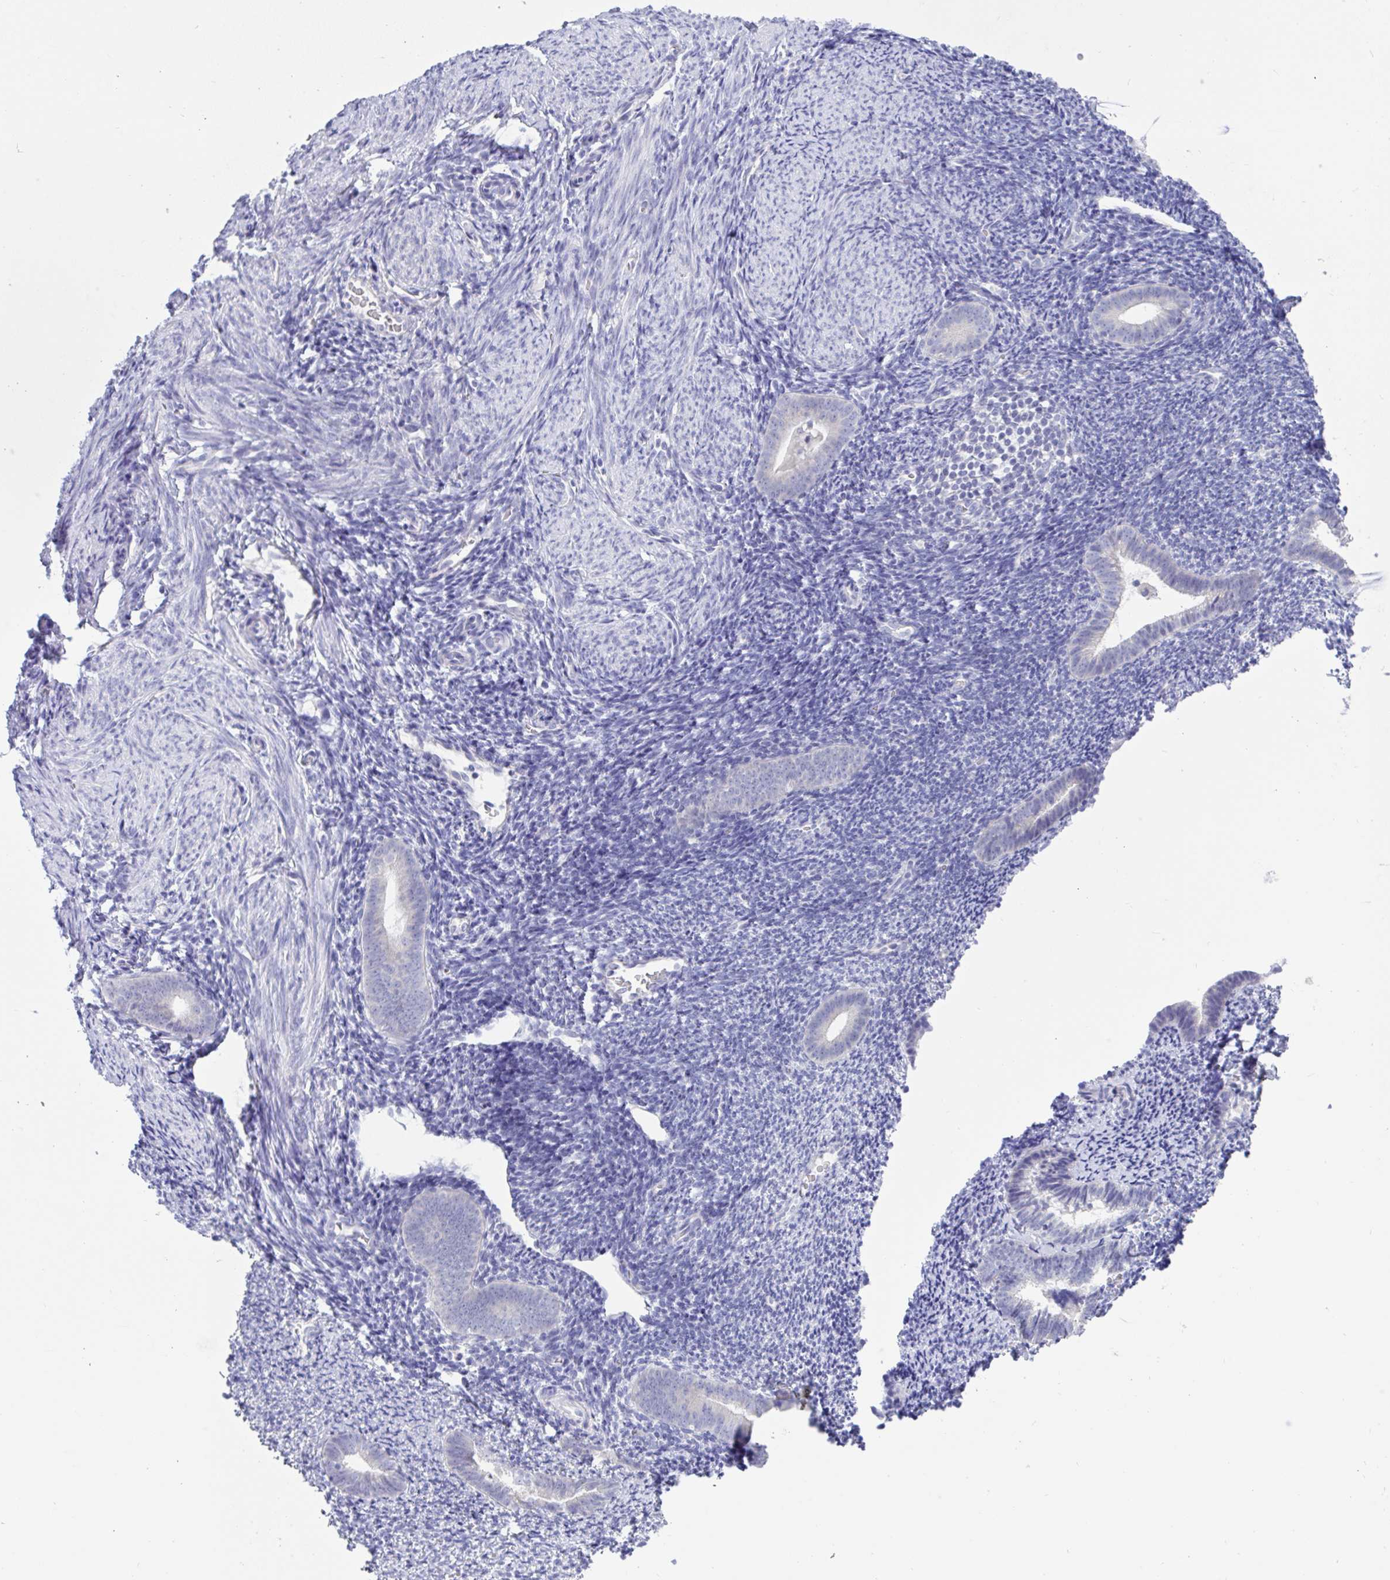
{"staining": {"intensity": "negative", "quantity": "none", "location": "none"}, "tissue": "endometrium", "cell_type": "Cells in endometrial stroma", "image_type": "normal", "snomed": [{"axis": "morphology", "description": "Normal tissue, NOS"}, {"axis": "topography", "description": "Endometrium"}], "caption": "Cells in endometrial stroma show no significant positivity in unremarkable endometrium.", "gene": "TMEM41A", "patient": {"sex": "female", "age": 39}}